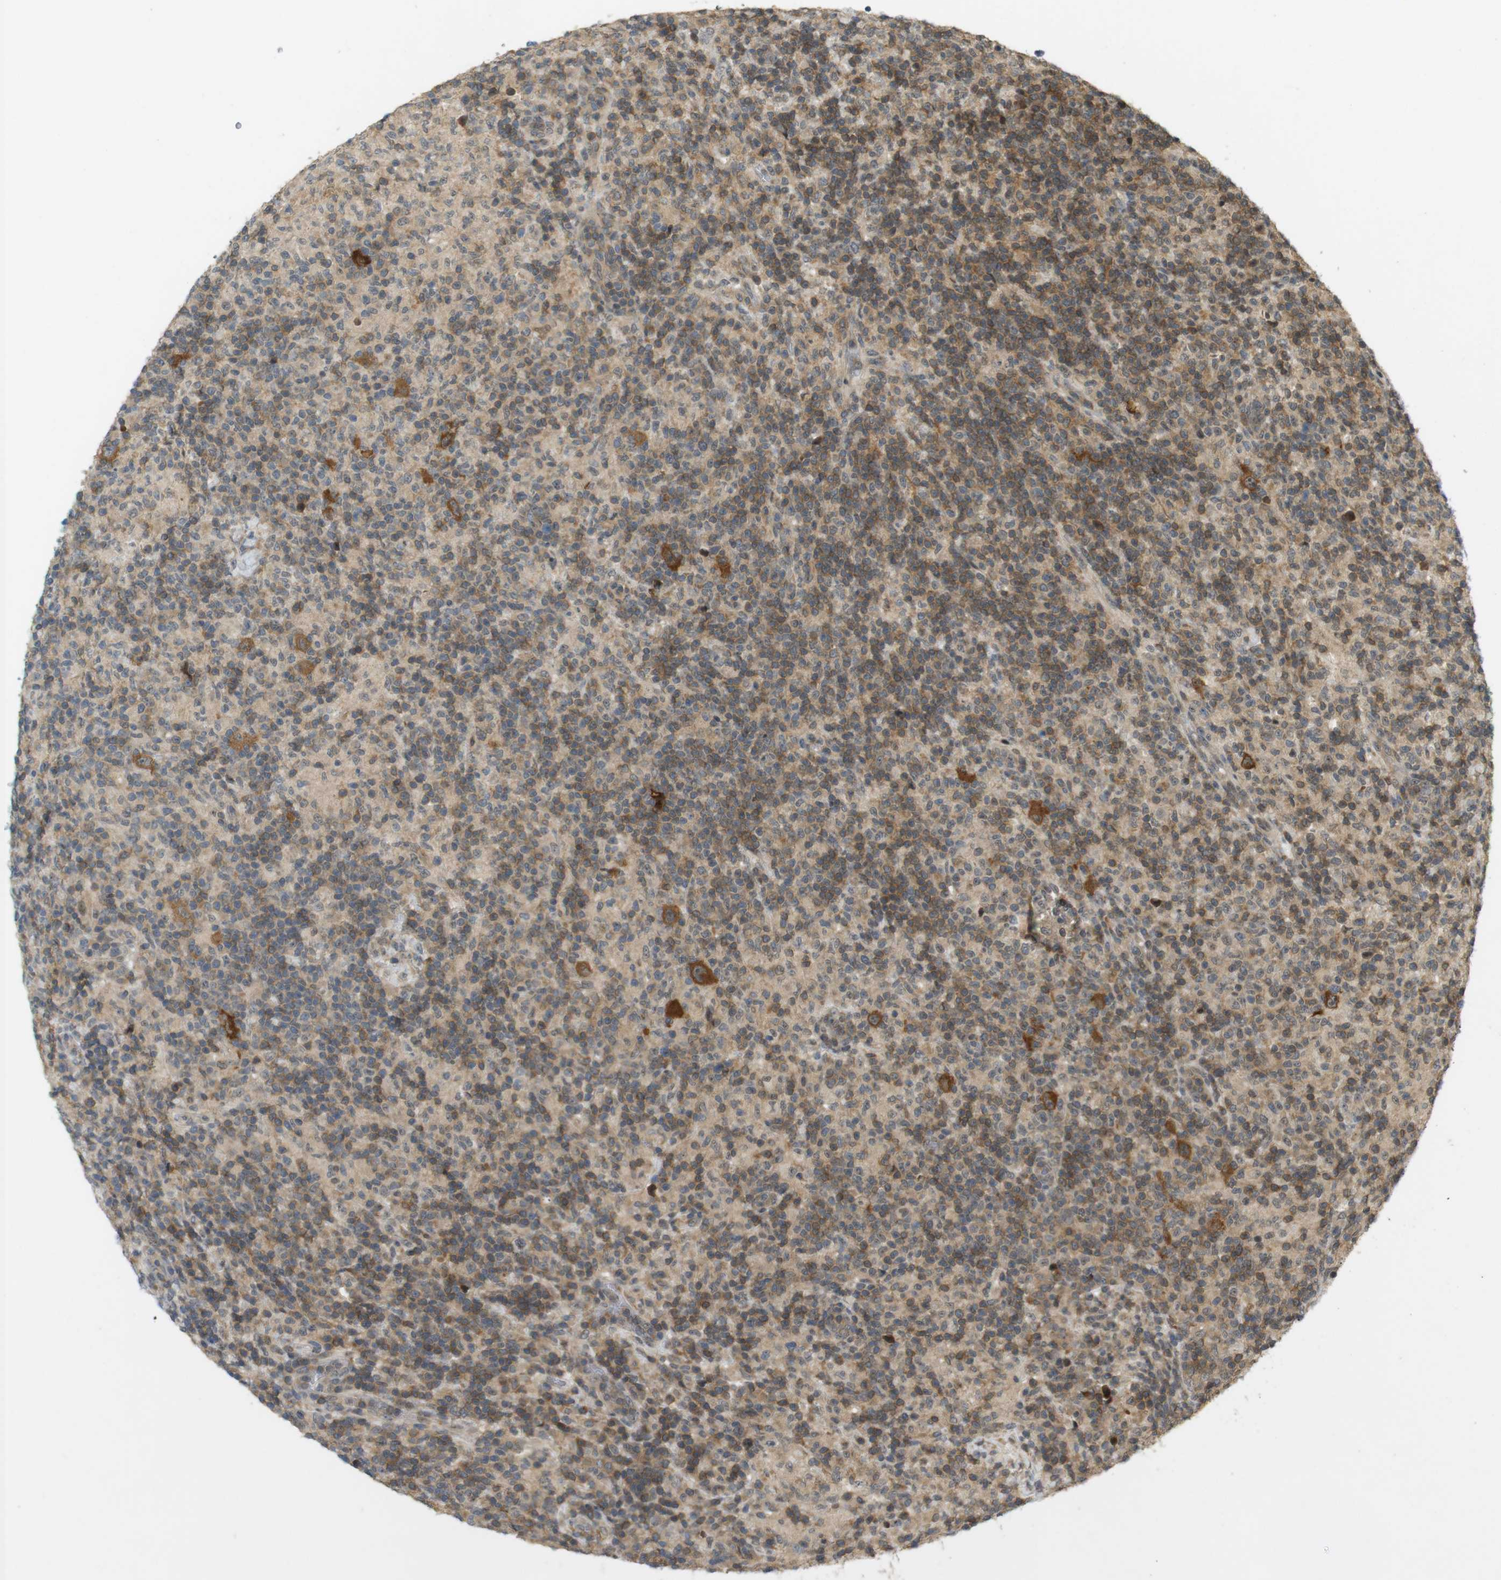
{"staining": {"intensity": "strong", "quantity": ">75%", "location": "cytoplasmic/membranous"}, "tissue": "lymphoma", "cell_type": "Tumor cells", "image_type": "cancer", "snomed": [{"axis": "morphology", "description": "Hodgkin's disease, NOS"}, {"axis": "topography", "description": "Lymph node"}], "caption": "DAB (3,3'-diaminobenzidine) immunohistochemical staining of human lymphoma reveals strong cytoplasmic/membranous protein positivity in about >75% of tumor cells.", "gene": "TMX3", "patient": {"sex": "male", "age": 70}}